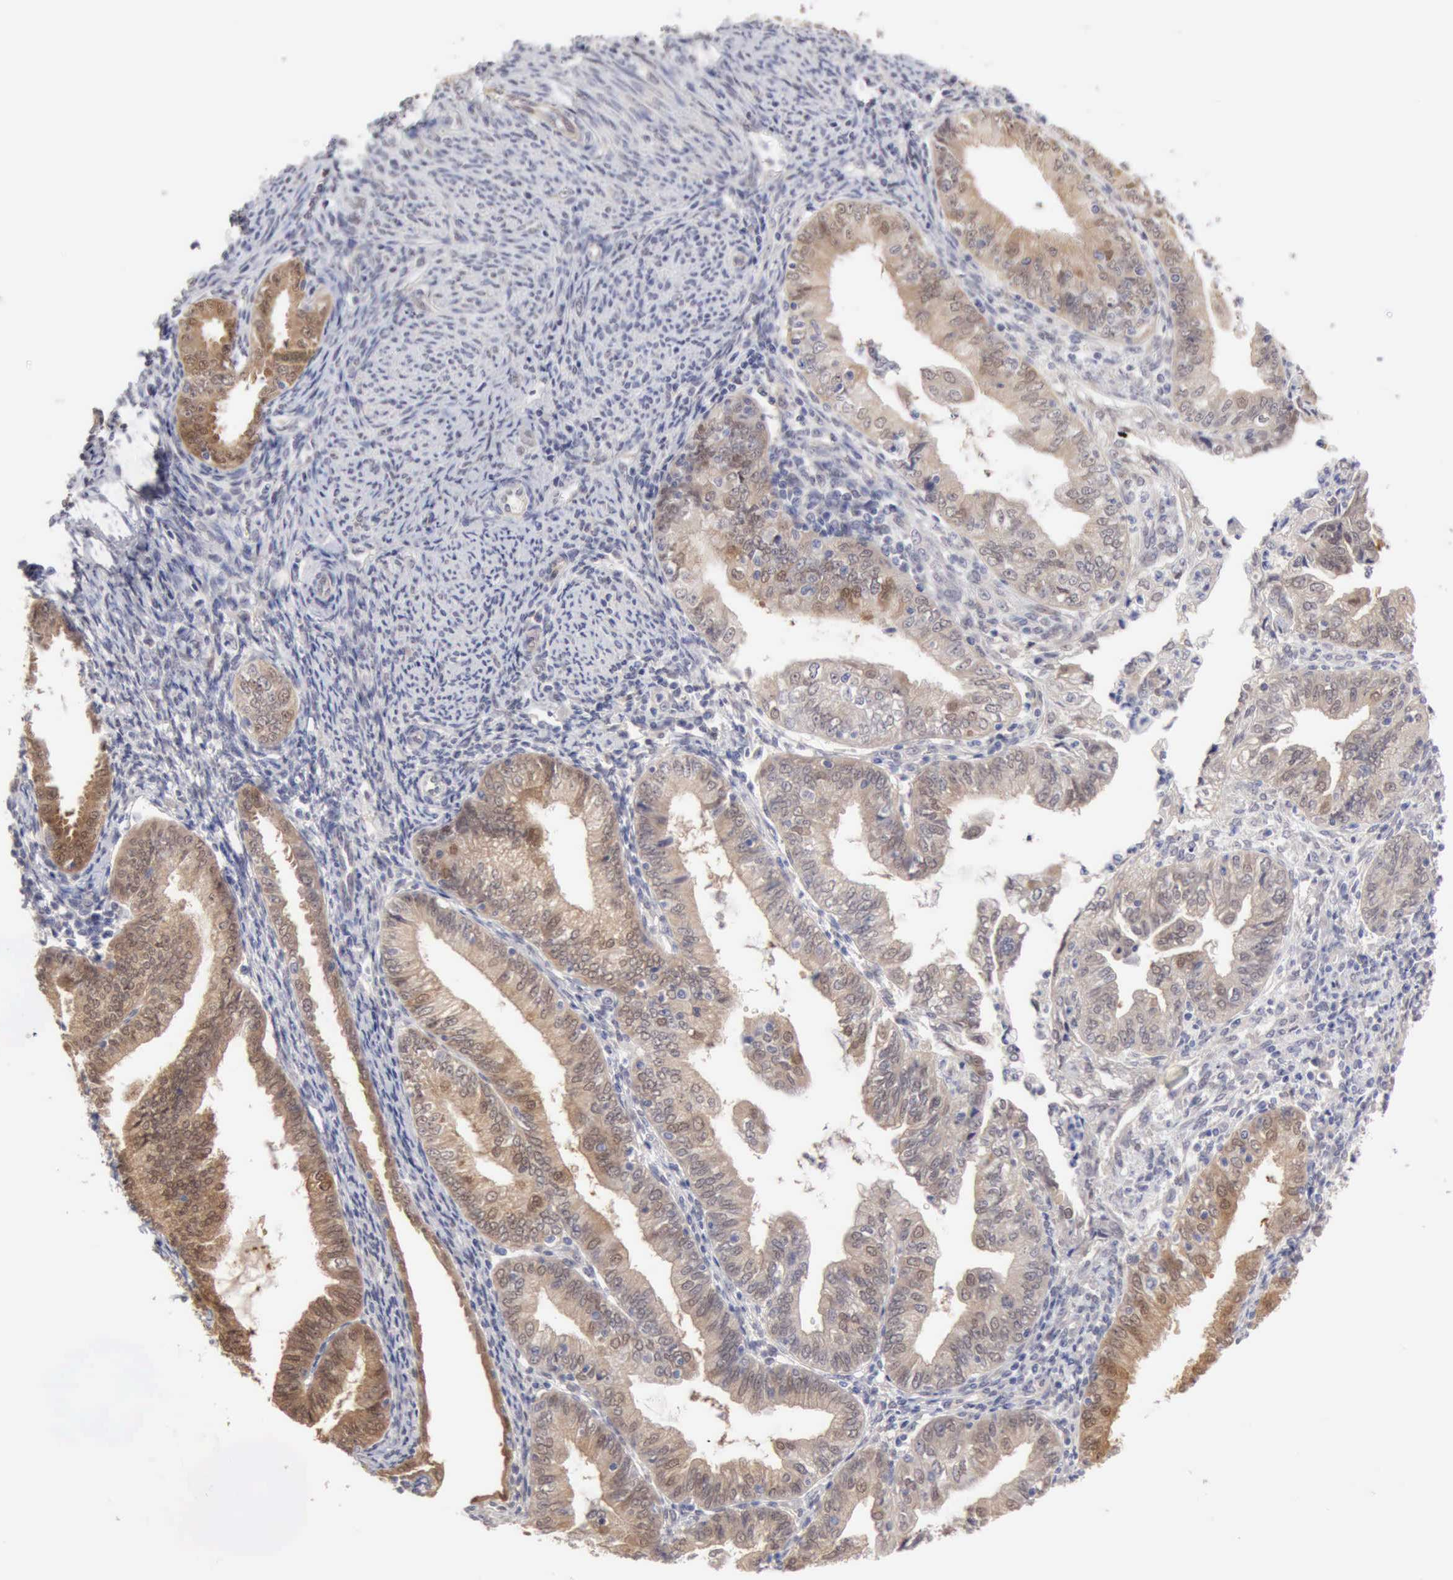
{"staining": {"intensity": "moderate", "quantity": "25%-75%", "location": "cytoplasmic/membranous"}, "tissue": "endometrial cancer", "cell_type": "Tumor cells", "image_type": "cancer", "snomed": [{"axis": "morphology", "description": "Adenocarcinoma, NOS"}, {"axis": "topography", "description": "Endometrium"}], "caption": "Moderate cytoplasmic/membranous protein expression is appreciated in approximately 25%-75% of tumor cells in endometrial cancer.", "gene": "PTGR2", "patient": {"sex": "female", "age": 55}}